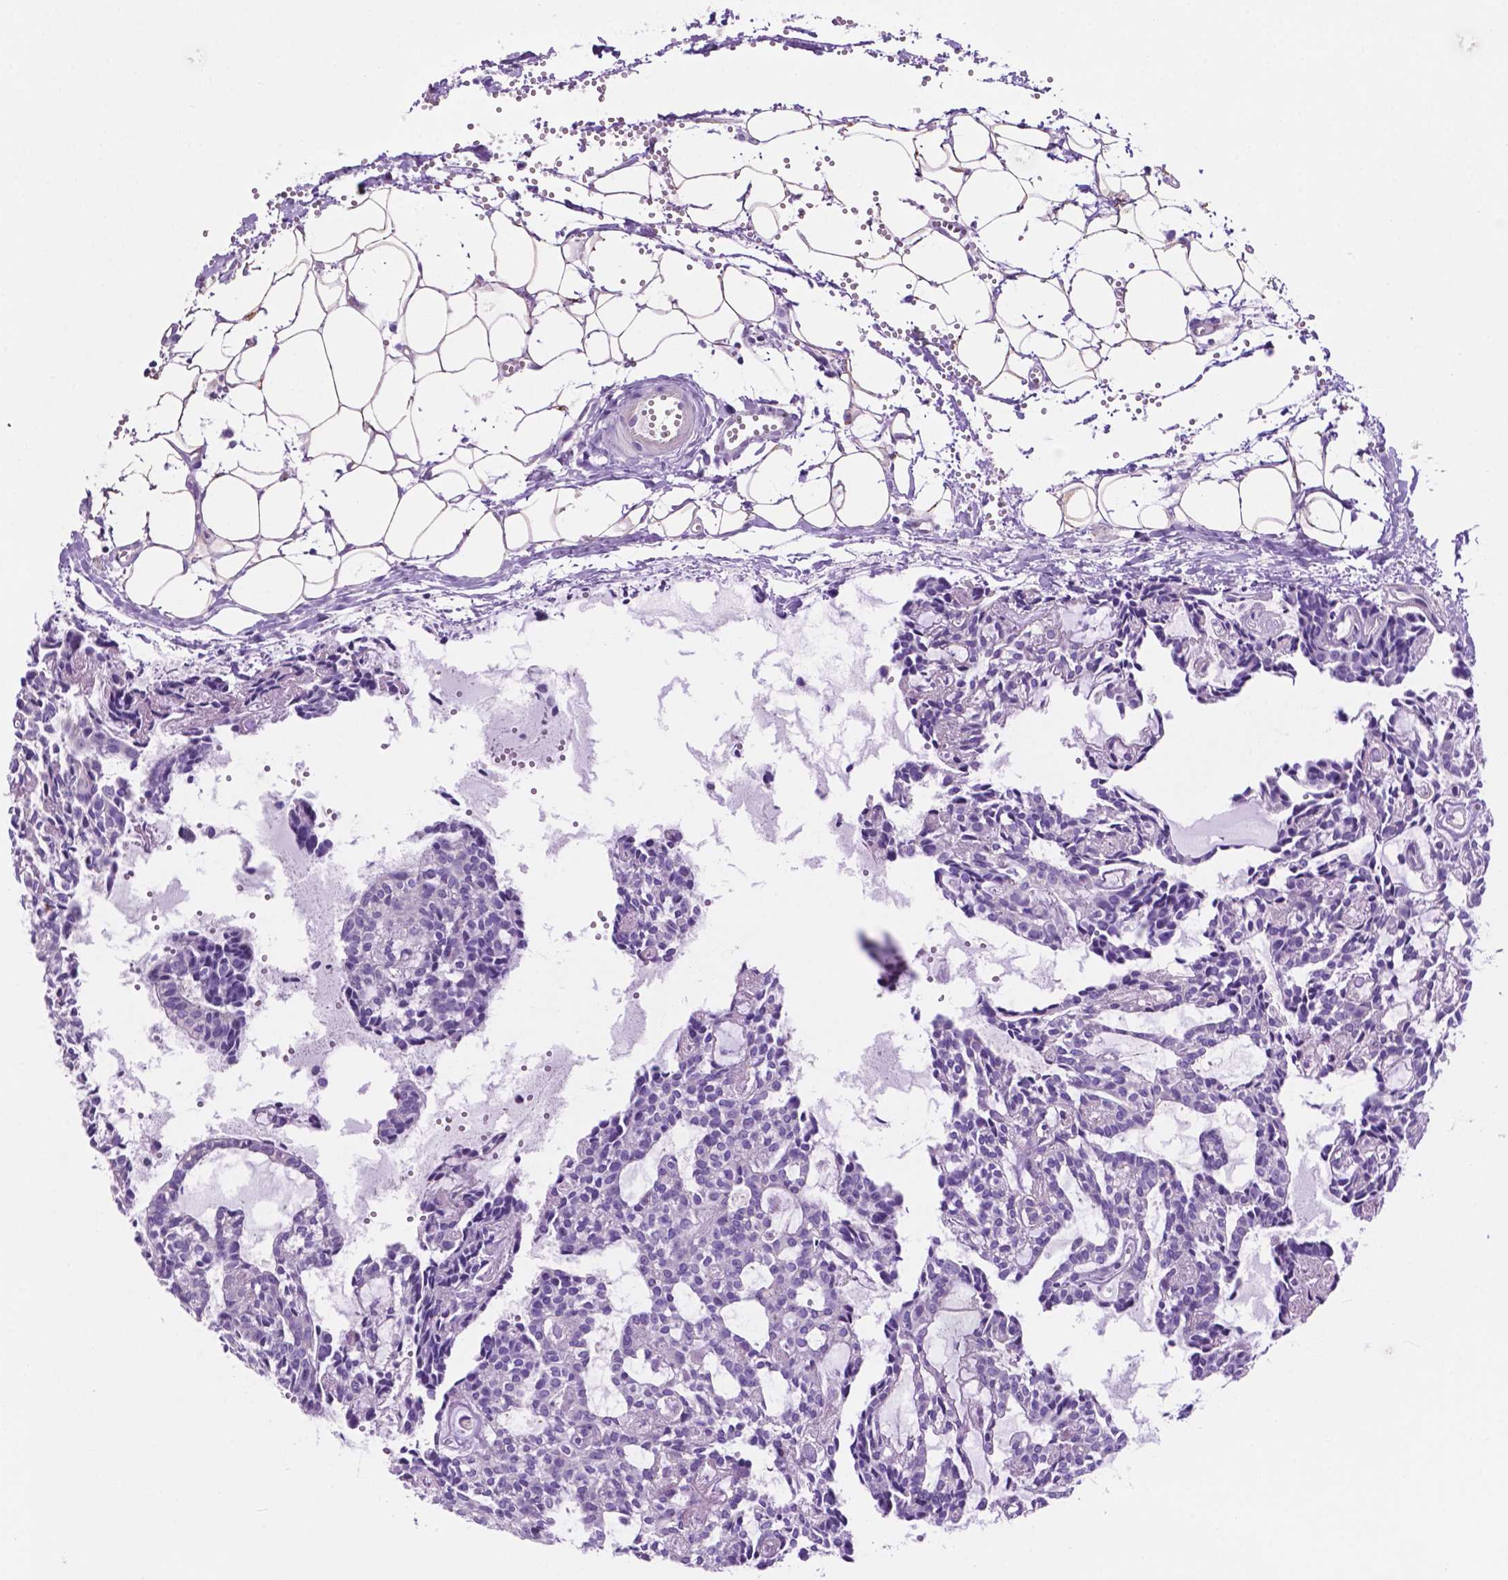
{"staining": {"intensity": "negative", "quantity": "none", "location": "none"}, "tissue": "head and neck cancer", "cell_type": "Tumor cells", "image_type": "cancer", "snomed": [{"axis": "morphology", "description": "Adenocarcinoma, NOS"}, {"axis": "topography", "description": "Head-Neck"}], "caption": "Immunohistochemistry (IHC) of adenocarcinoma (head and neck) reveals no expression in tumor cells. Brightfield microscopy of immunohistochemistry (IHC) stained with DAB (3,3'-diaminobenzidine) (brown) and hematoxylin (blue), captured at high magnification.", "gene": "IGFN1", "patient": {"sex": "female", "age": 62}}